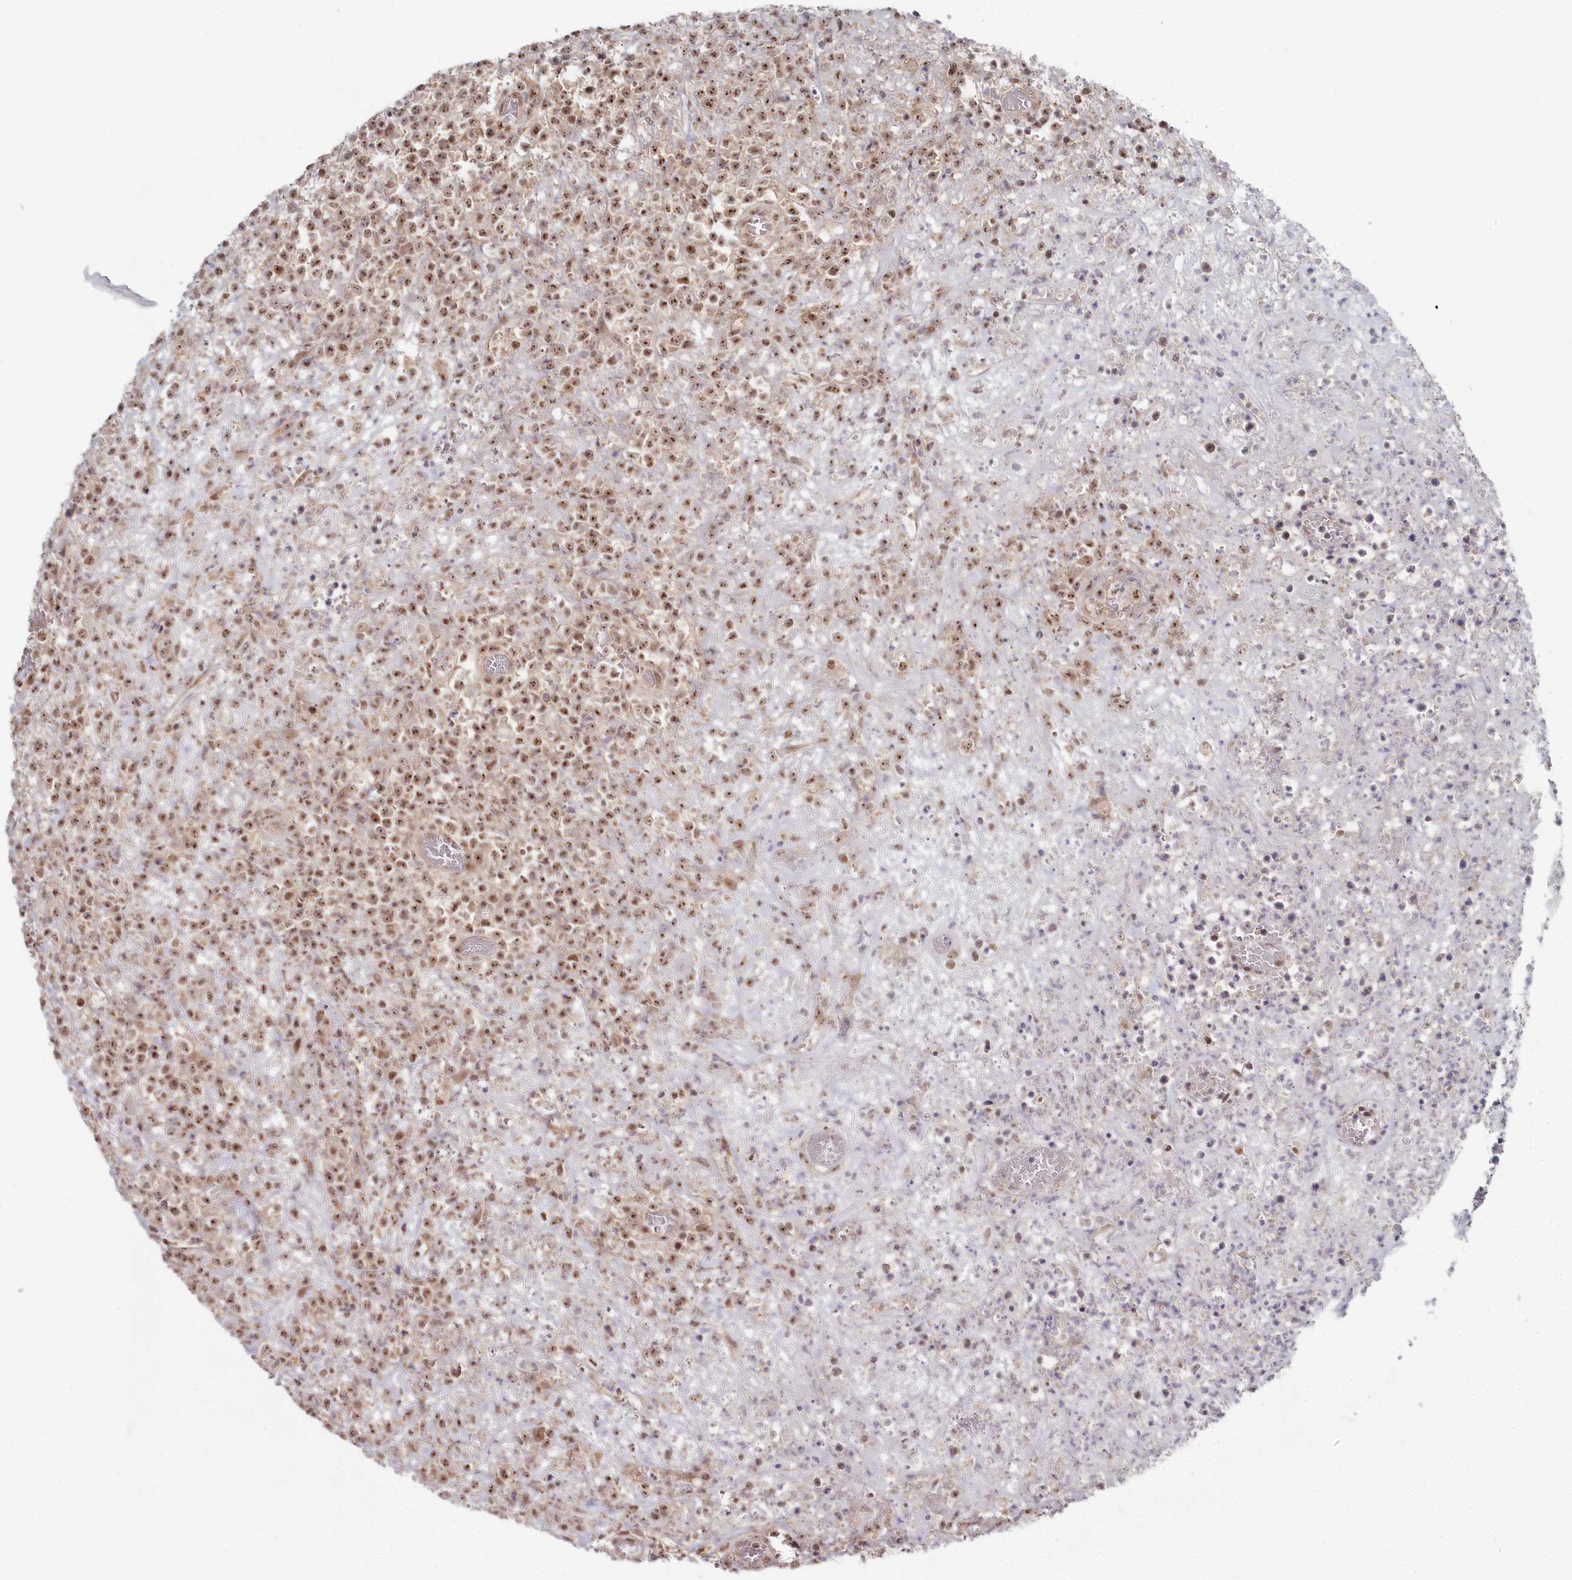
{"staining": {"intensity": "moderate", "quantity": ">75%", "location": "nuclear"}, "tissue": "lymphoma", "cell_type": "Tumor cells", "image_type": "cancer", "snomed": [{"axis": "morphology", "description": "Malignant lymphoma, non-Hodgkin's type, High grade"}, {"axis": "topography", "description": "Colon"}], "caption": "There is medium levels of moderate nuclear staining in tumor cells of lymphoma, as demonstrated by immunohistochemical staining (brown color).", "gene": "EXOSC1", "patient": {"sex": "female", "age": 53}}